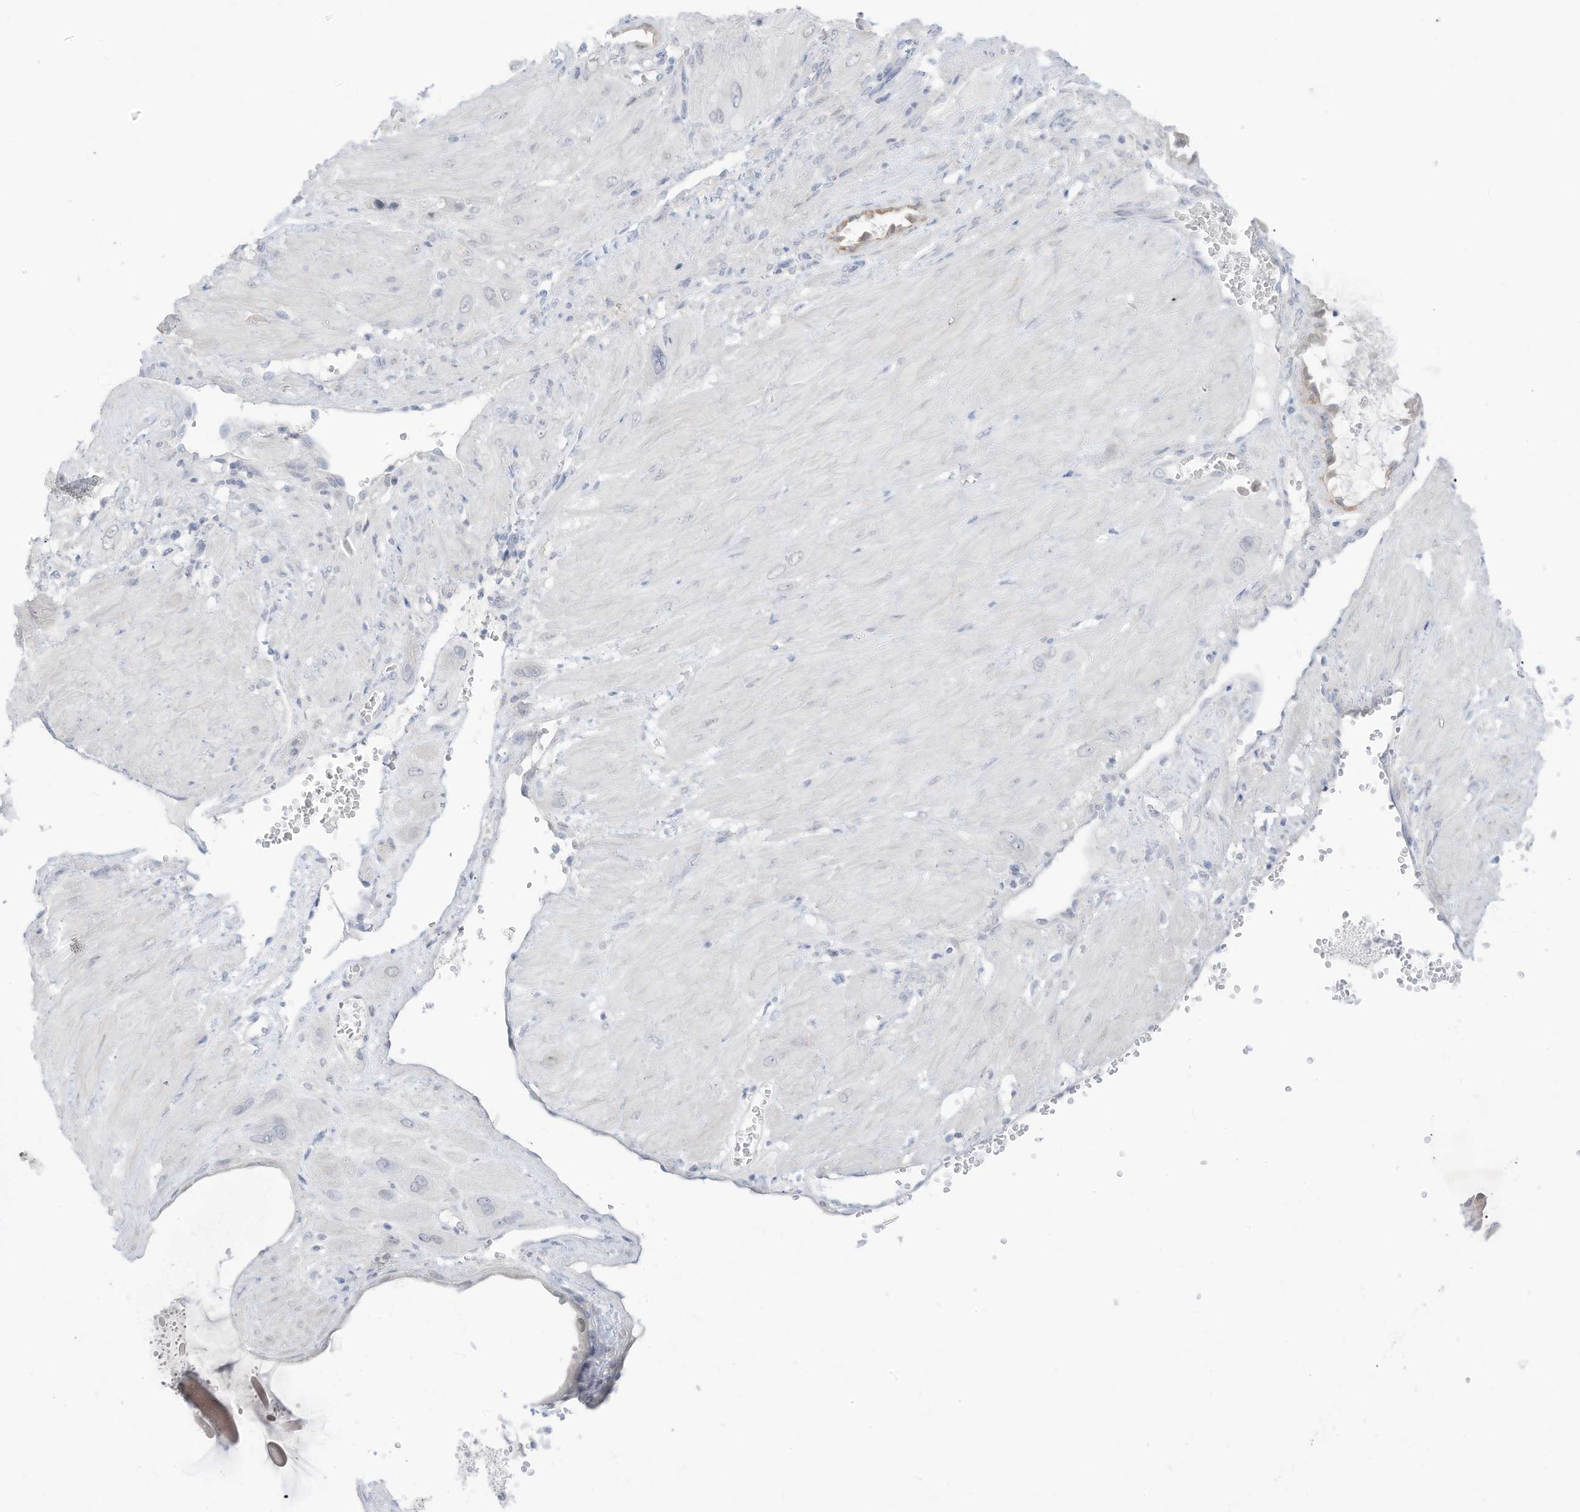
{"staining": {"intensity": "negative", "quantity": "none", "location": "none"}, "tissue": "cervical cancer", "cell_type": "Tumor cells", "image_type": "cancer", "snomed": [{"axis": "morphology", "description": "Squamous cell carcinoma, NOS"}, {"axis": "topography", "description": "Cervix"}], "caption": "Tumor cells are negative for protein expression in human cervical squamous cell carcinoma.", "gene": "OGT", "patient": {"sex": "female", "age": 34}}